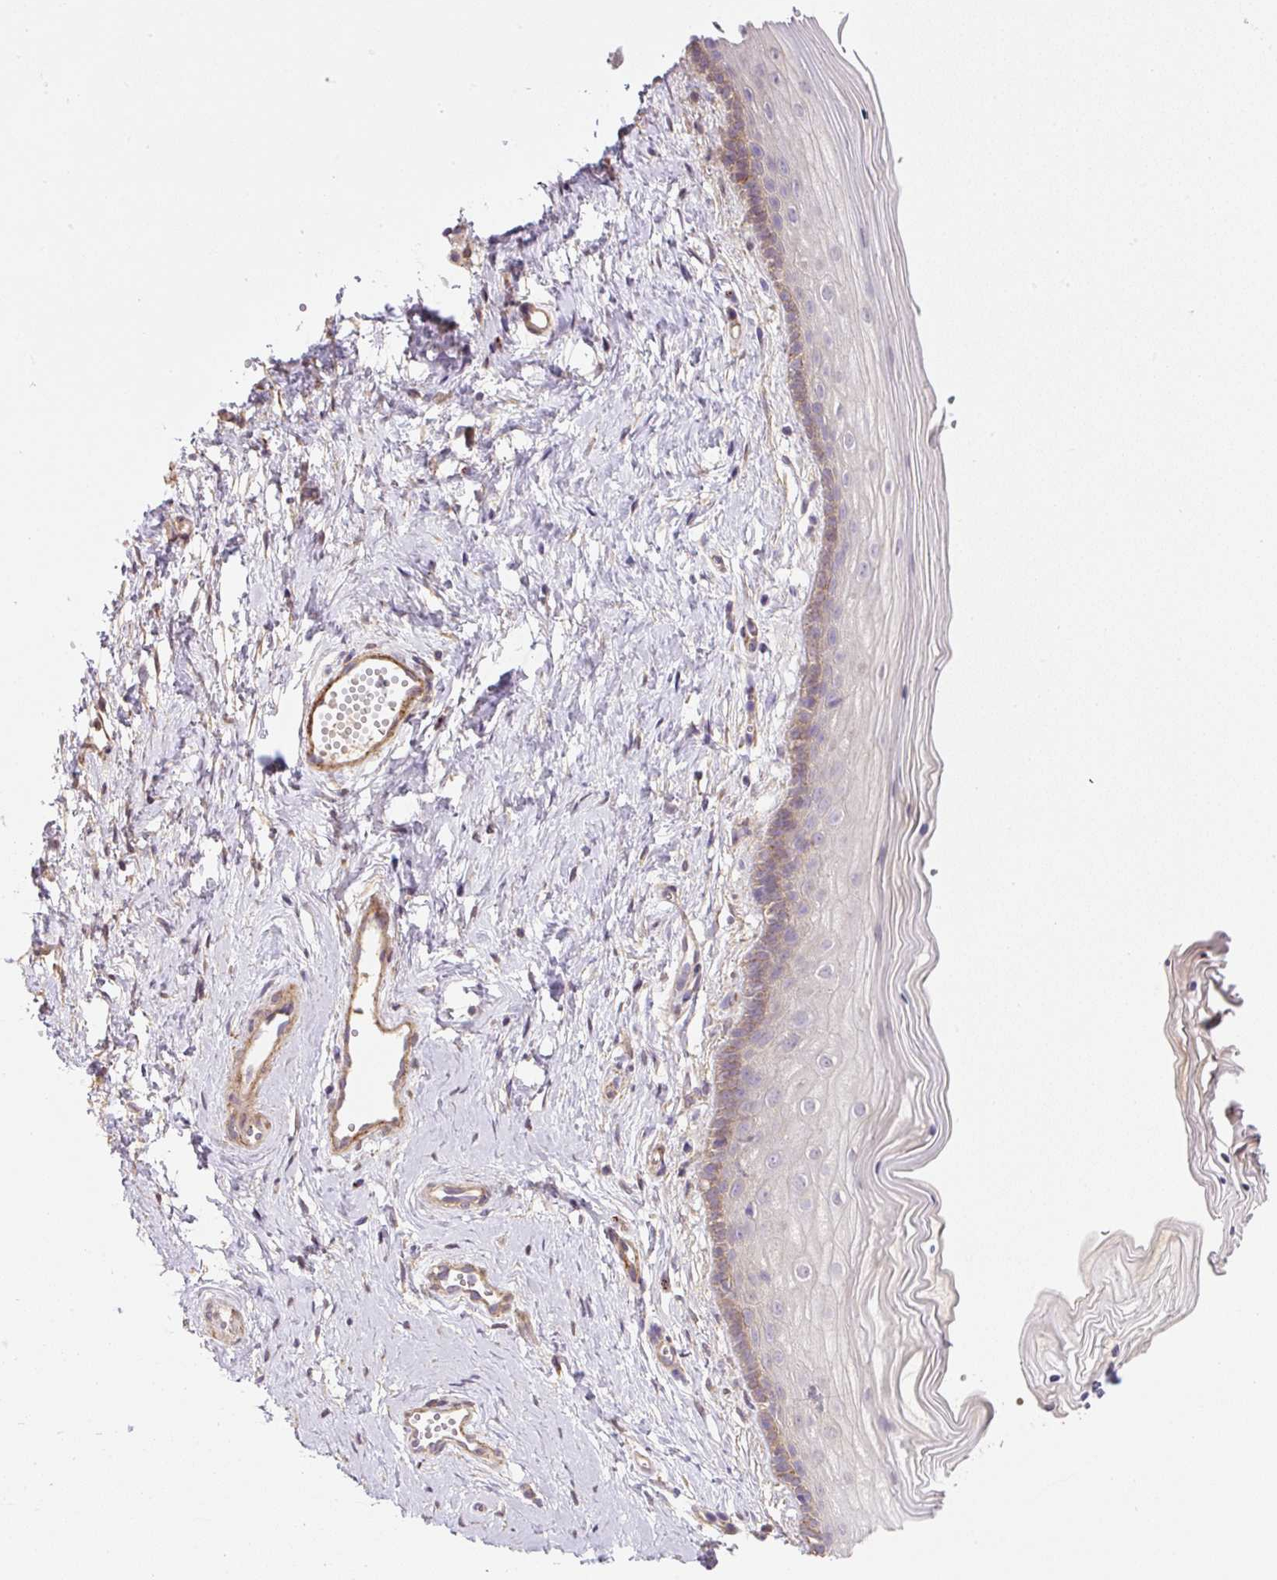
{"staining": {"intensity": "weak", "quantity": "<25%", "location": "cytoplasmic/membranous"}, "tissue": "vagina", "cell_type": "Squamous epithelial cells", "image_type": "normal", "snomed": [{"axis": "morphology", "description": "Normal tissue, NOS"}, {"axis": "topography", "description": "Vagina"}], "caption": "An IHC histopathology image of normal vagina is shown. There is no staining in squamous epithelial cells of vagina.", "gene": "RNF170", "patient": {"sex": "female", "age": 38}}